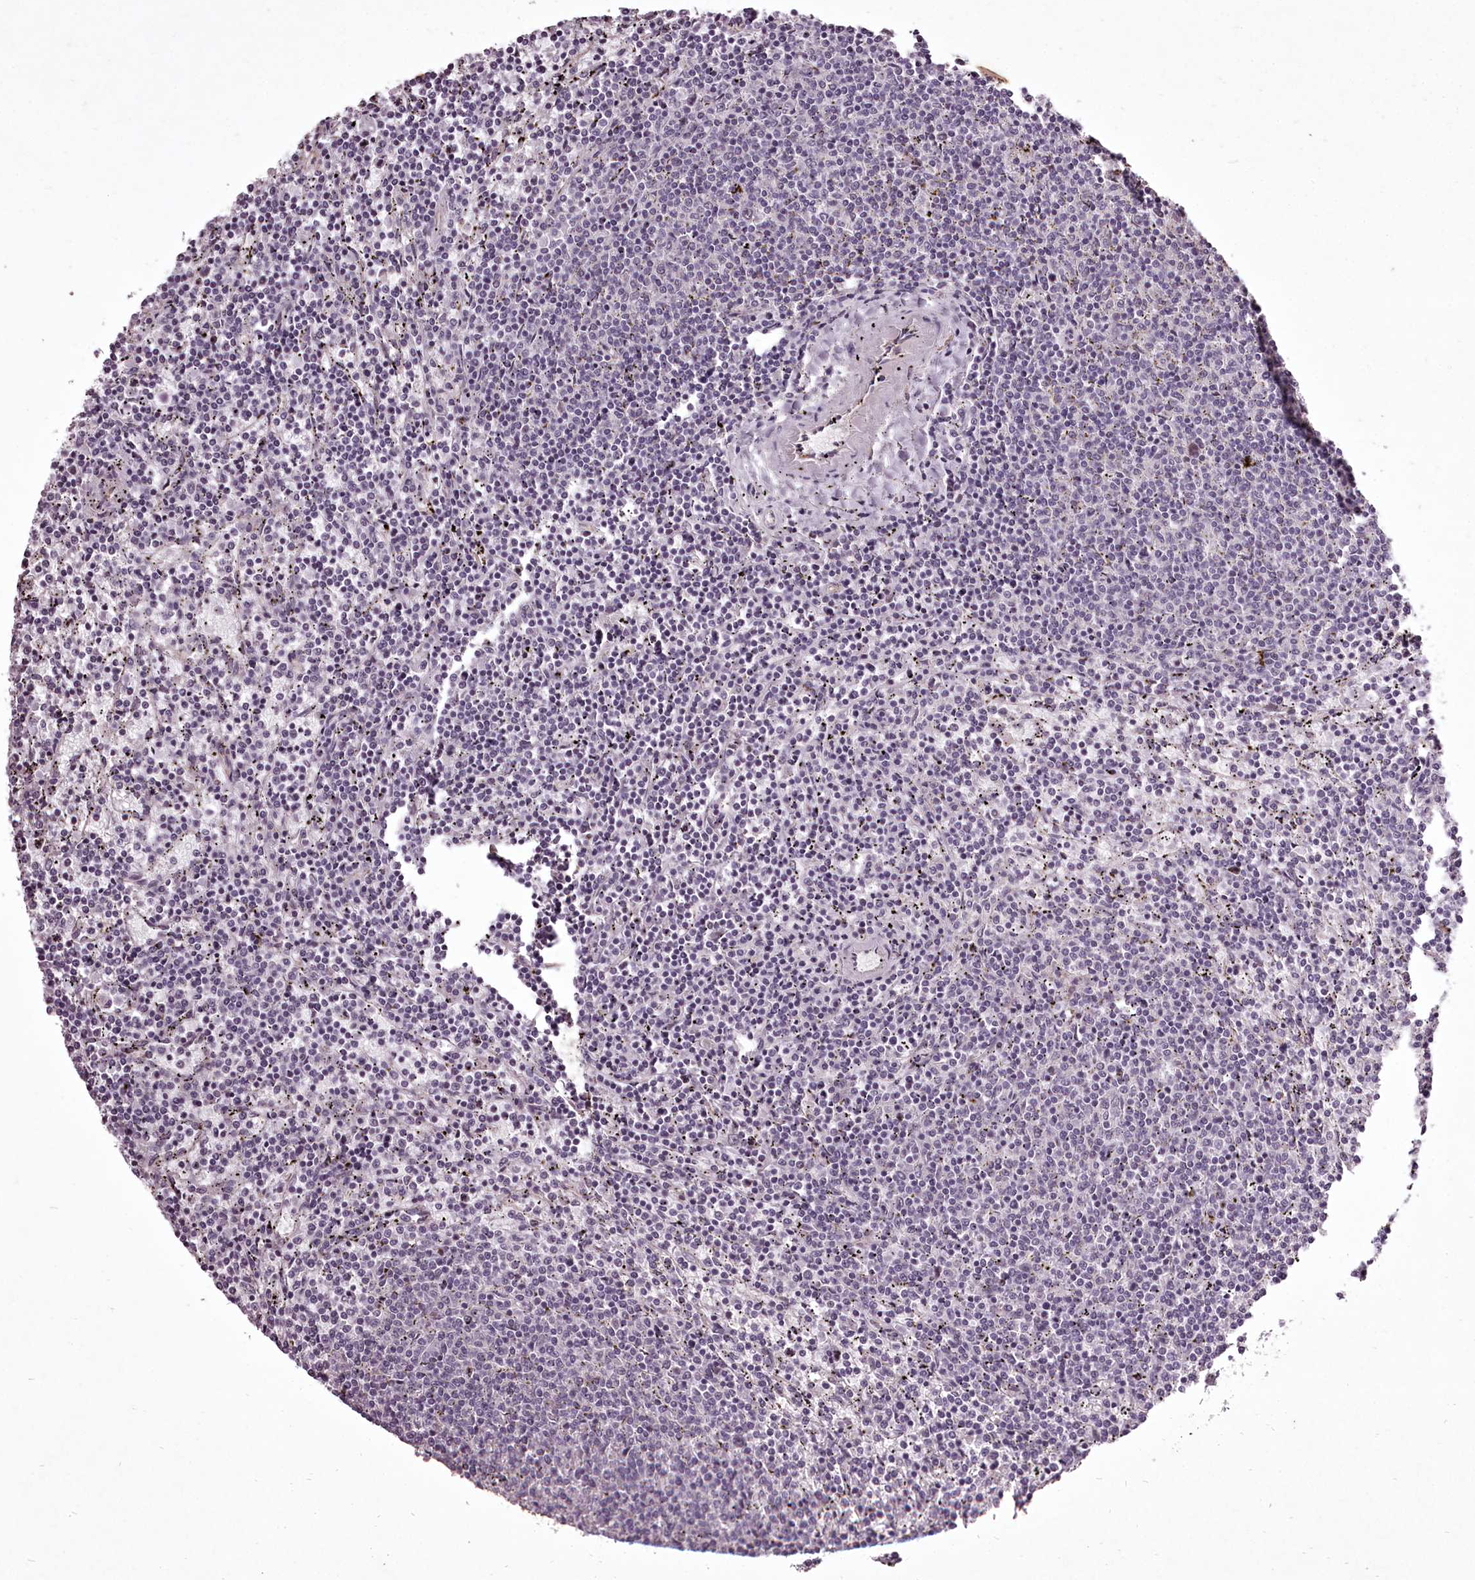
{"staining": {"intensity": "negative", "quantity": "none", "location": "none"}, "tissue": "lymphoma", "cell_type": "Tumor cells", "image_type": "cancer", "snomed": [{"axis": "morphology", "description": "Malignant lymphoma, non-Hodgkin's type, Low grade"}, {"axis": "topography", "description": "Spleen"}], "caption": "This is an immunohistochemistry (IHC) histopathology image of human lymphoma. There is no expression in tumor cells.", "gene": "C1orf56", "patient": {"sex": "female", "age": 50}}